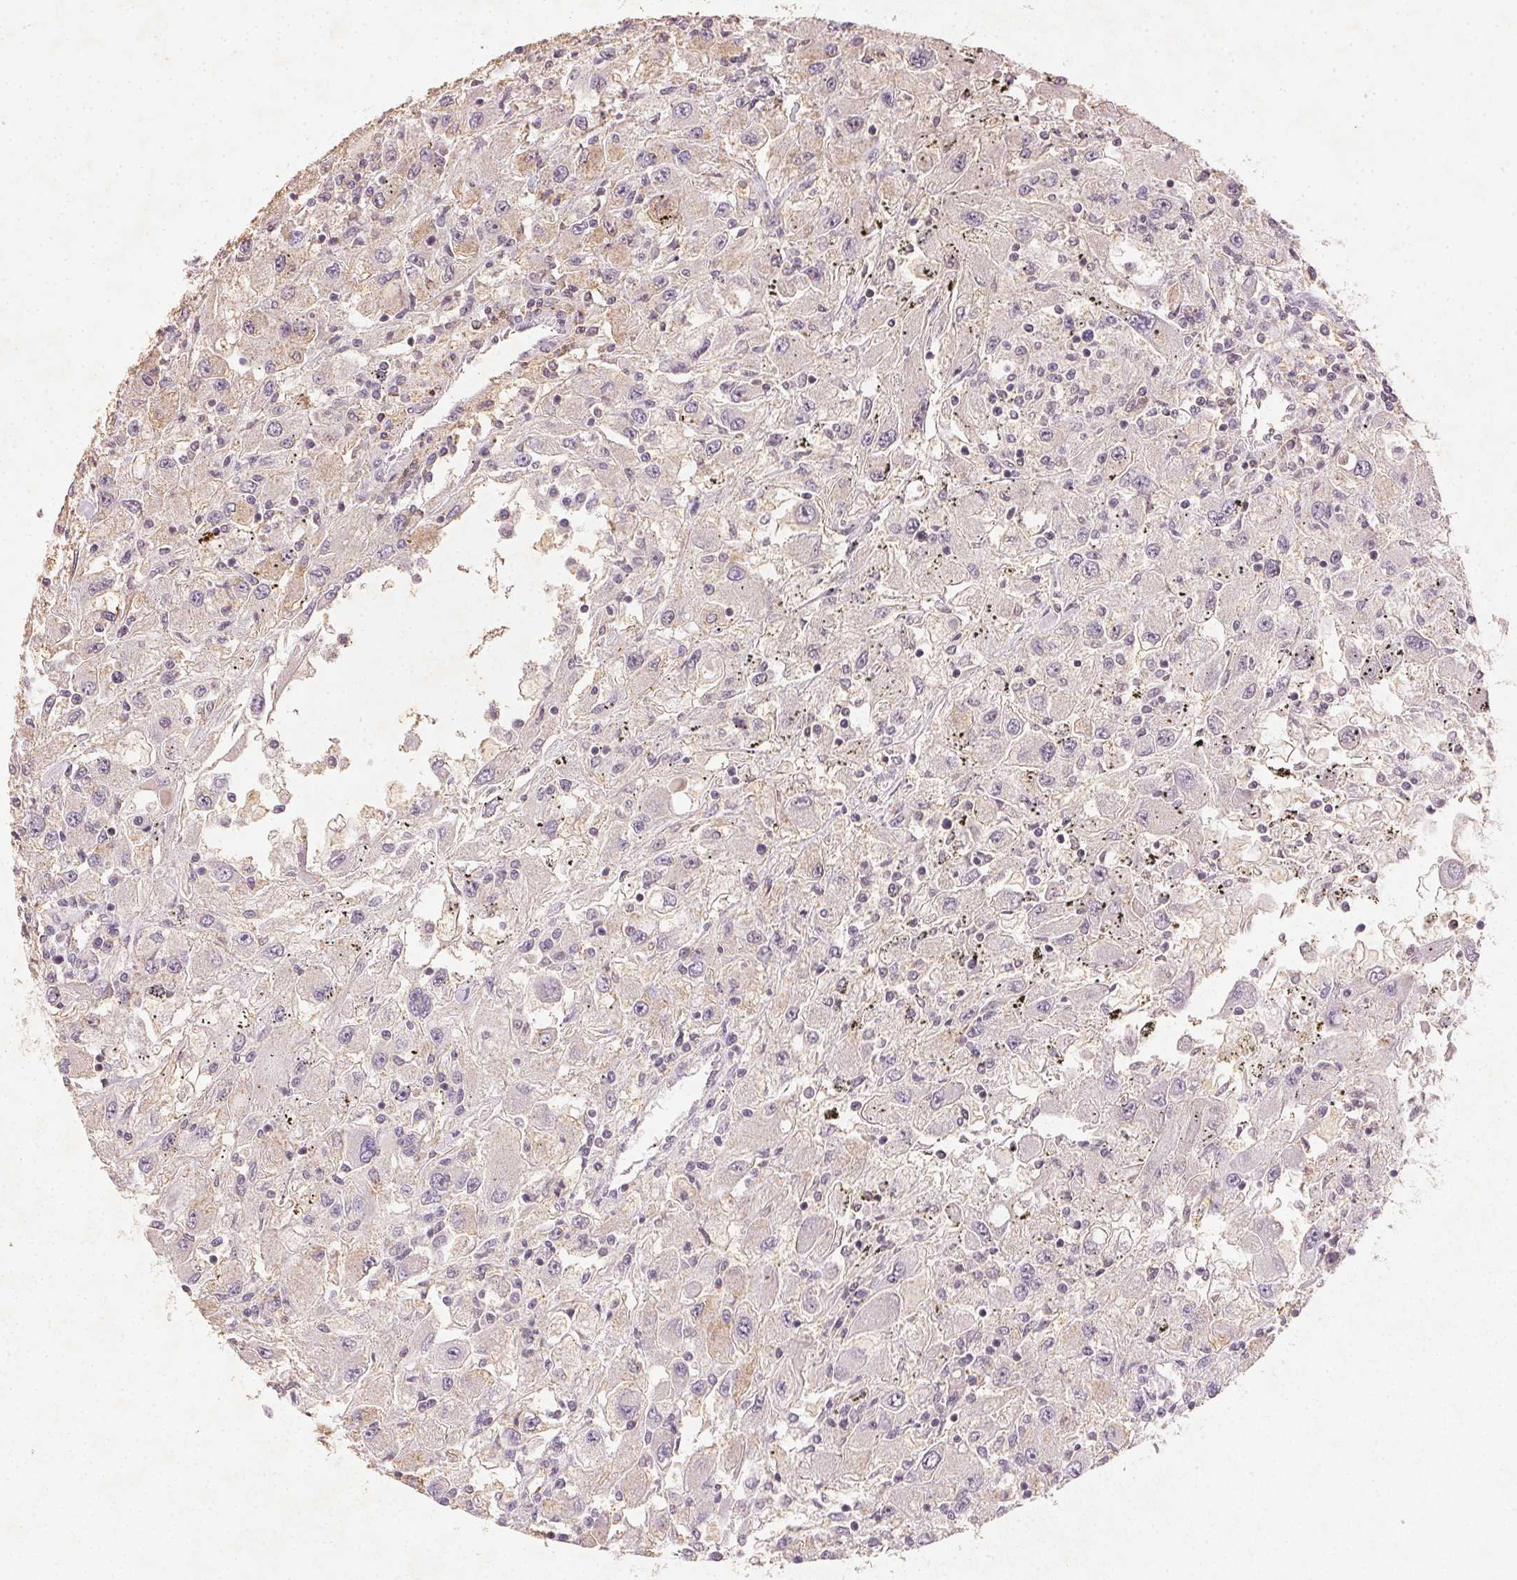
{"staining": {"intensity": "negative", "quantity": "none", "location": "none"}, "tissue": "renal cancer", "cell_type": "Tumor cells", "image_type": "cancer", "snomed": [{"axis": "morphology", "description": "Adenocarcinoma, NOS"}, {"axis": "topography", "description": "Kidney"}], "caption": "High power microscopy micrograph of an immunohistochemistry image of renal cancer (adenocarcinoma), revealing no significant staining in tumor cells.", "gene": "SMTN", "patient": {"sex": "female", "age": 67}}